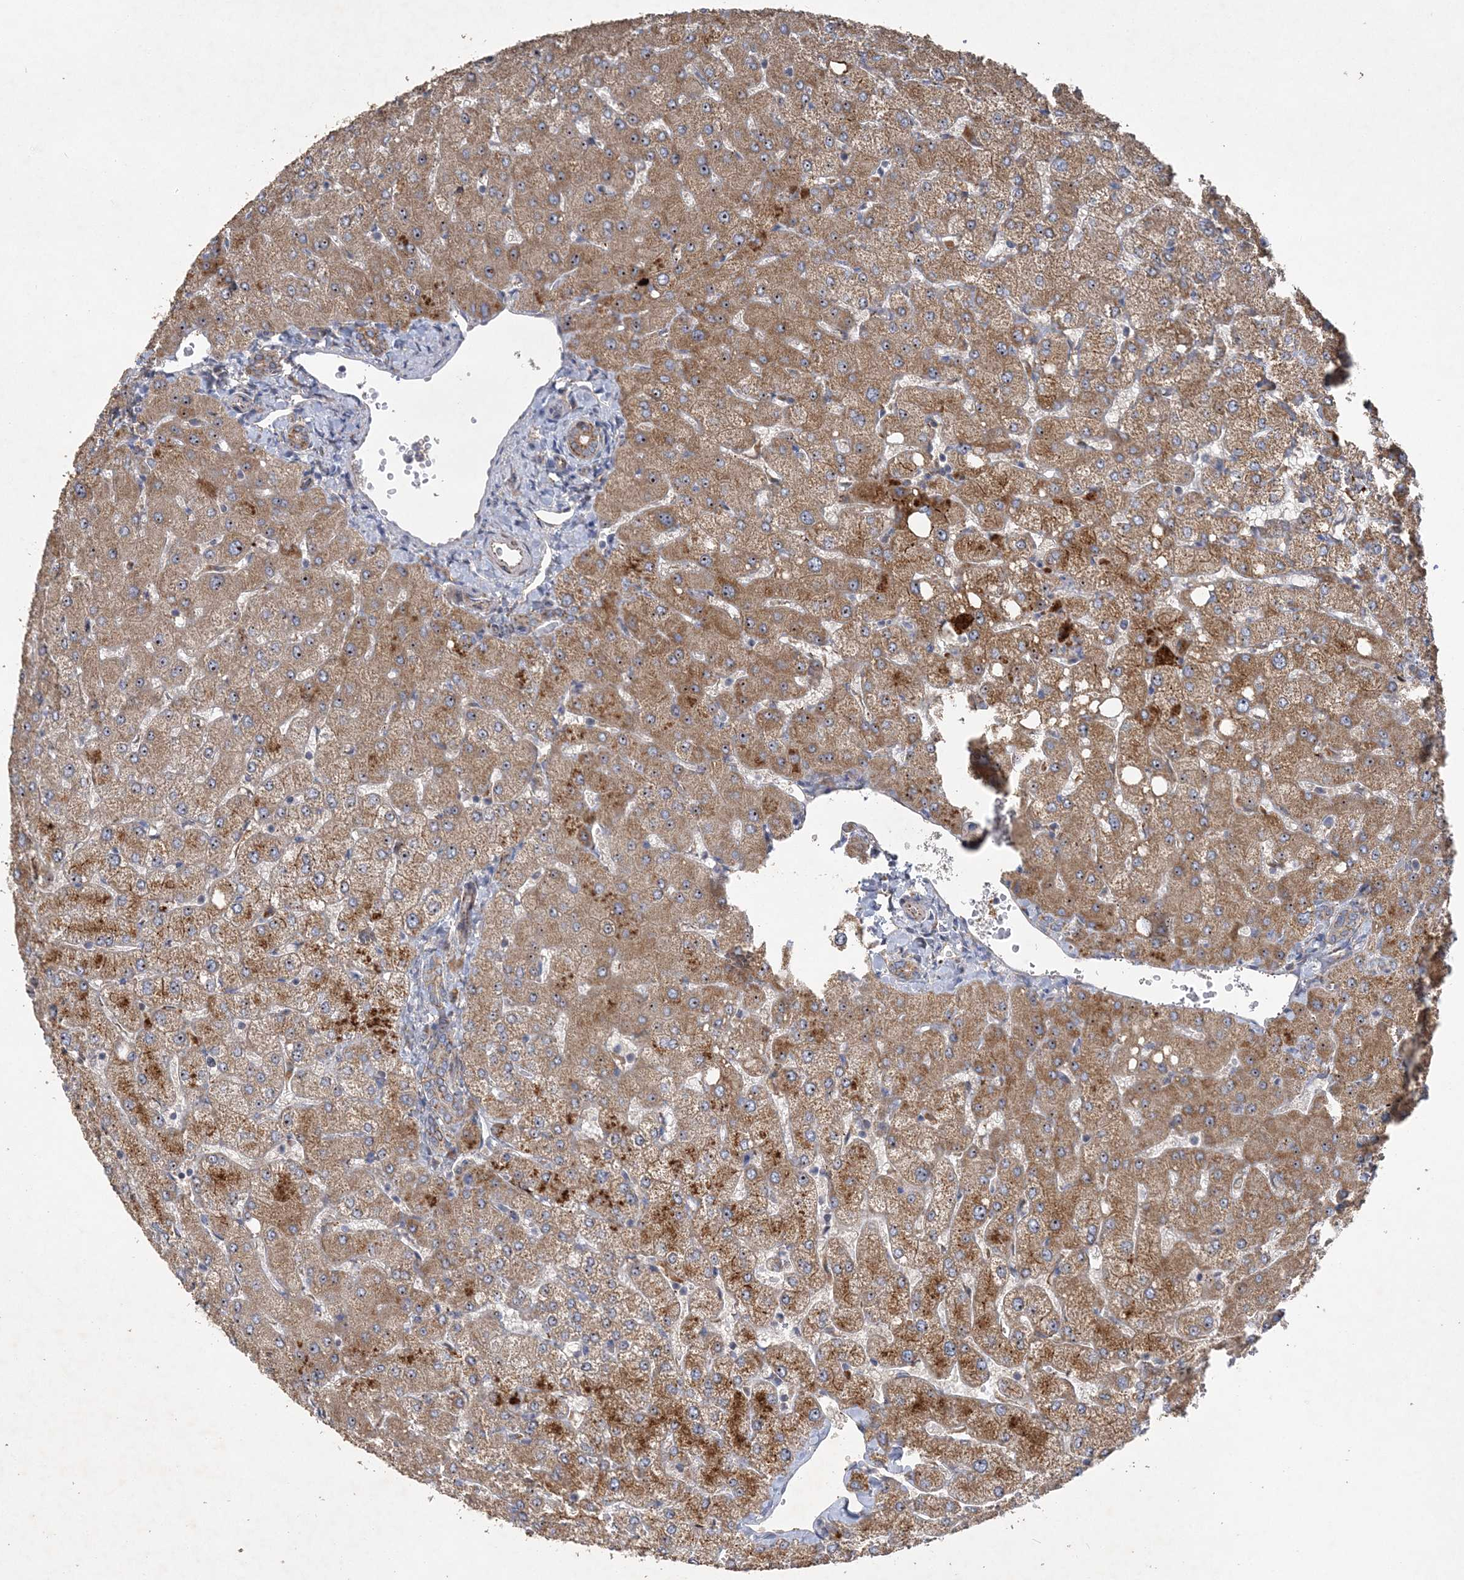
{"staining": {"intensity": "weak", "quantity": ">75%", "location": "cytoplasmic/membranous"}, "tissue": "liver", "cell_type": "Cholangiocytes", "image_type": "normal", "snomed": [{"axis": "morphology", "description": "Normal tissue, NOS"}, {"axis": "topography", "description": "Liver"}], "caption": "Immunohistochemistry (IHC) of unremarkable liver reveals low levels of weak cytoplasmic/membranous expression in approximately >75% of cholangiocytes.", "gene": "FEZ2", "patient": {"sex": "female", "age": 54}}